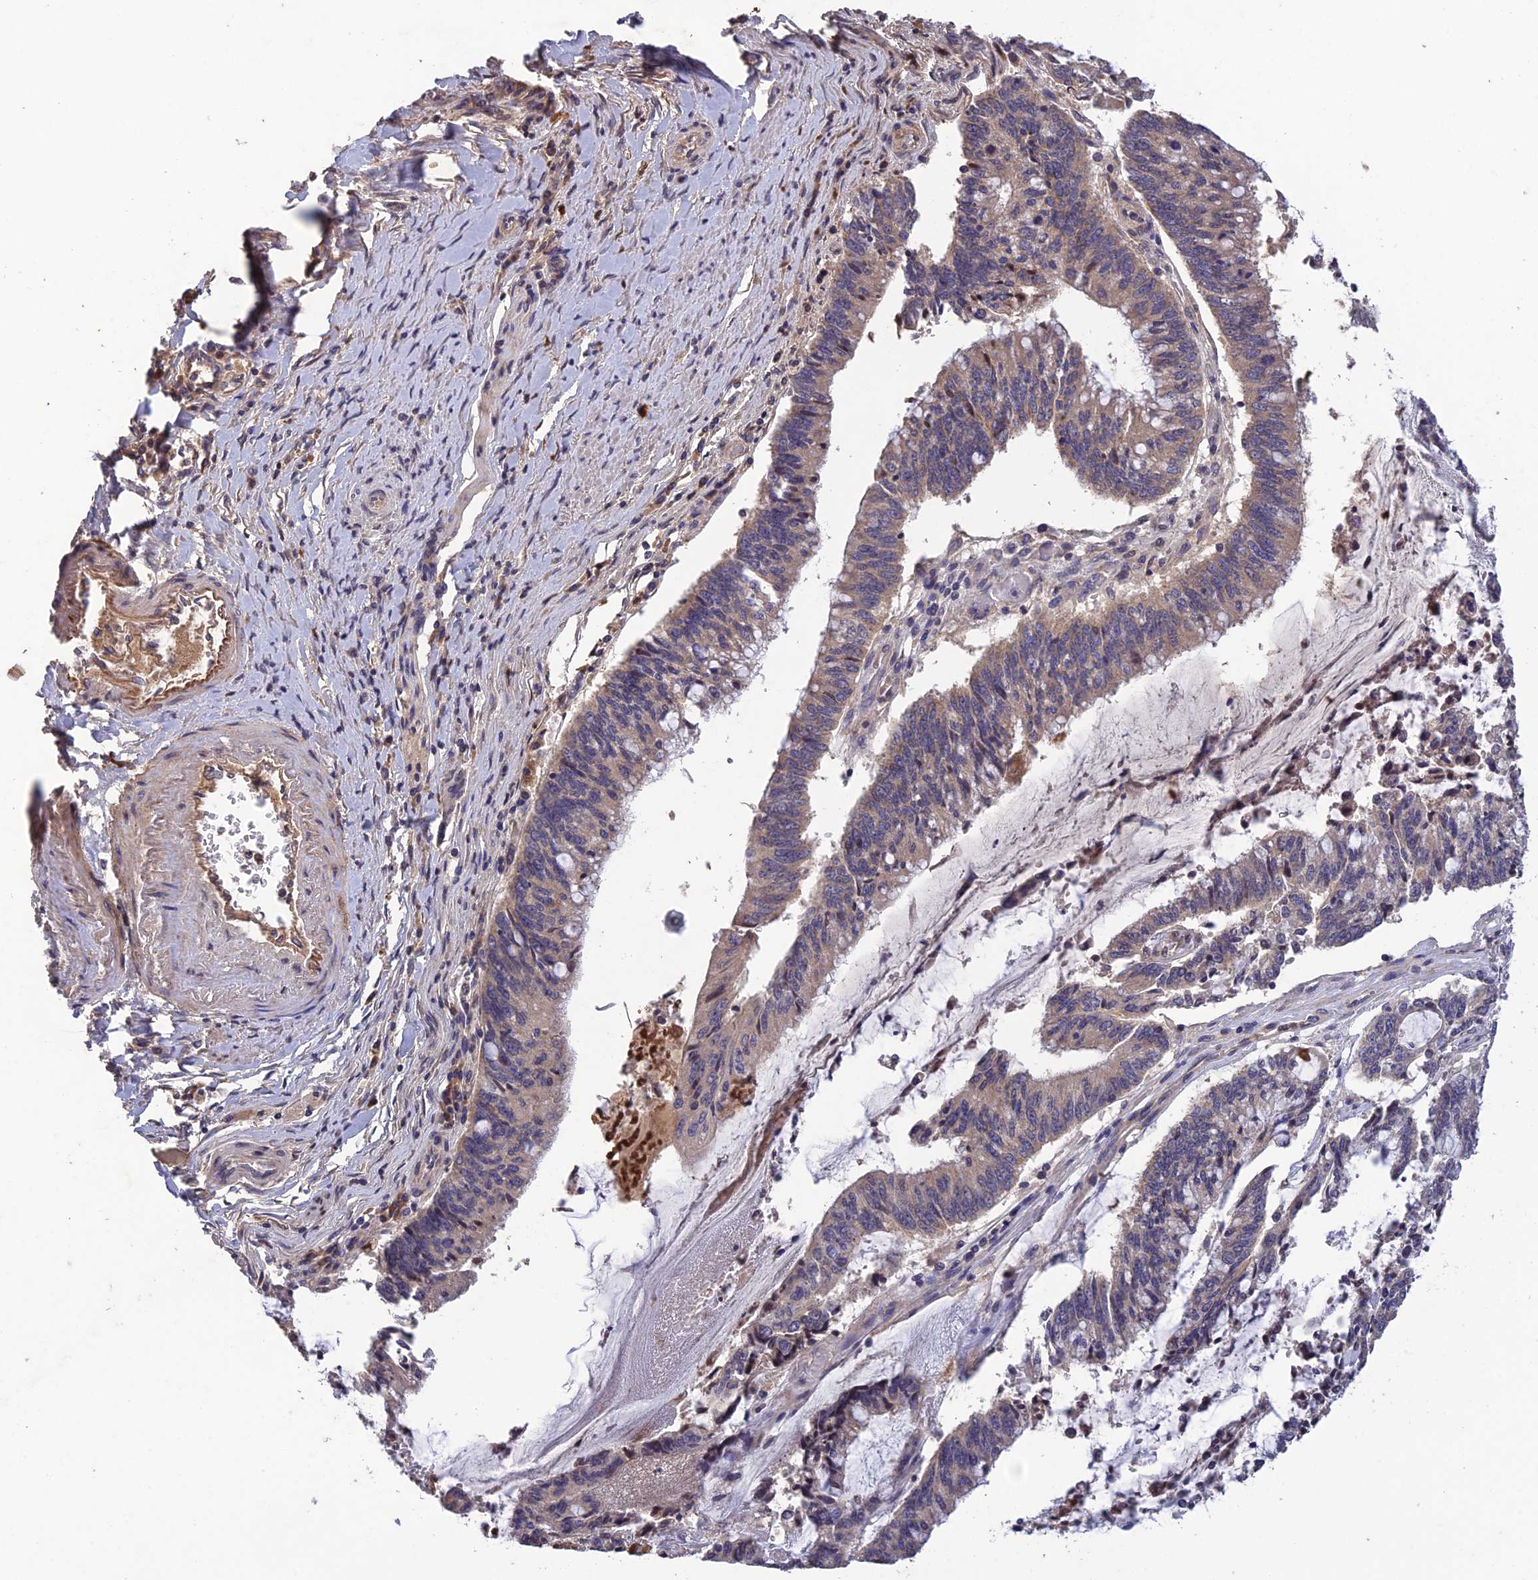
{"staining": {"intensity": "weak", "quantity": "25%-75%", "location": "cytoplasmic/membranous"}, "tissue": "pancreatic cancer", "cell_type": "Tumor cells", "image_type": "cancer", "snomed": [{"axis": "morphology", "description": "Adenocarcinoma, NOS"}, {"axis": "topography", "description": "Pancreas"}], "caption": "Protein staining of pancreatic cancer tissue demonstrates weak cytoplasmic/membranous expression in approximately 25%-75% of tumor cells.", "gene": "SLC39A13", "patient": {"sex": "female", "age": 50}}